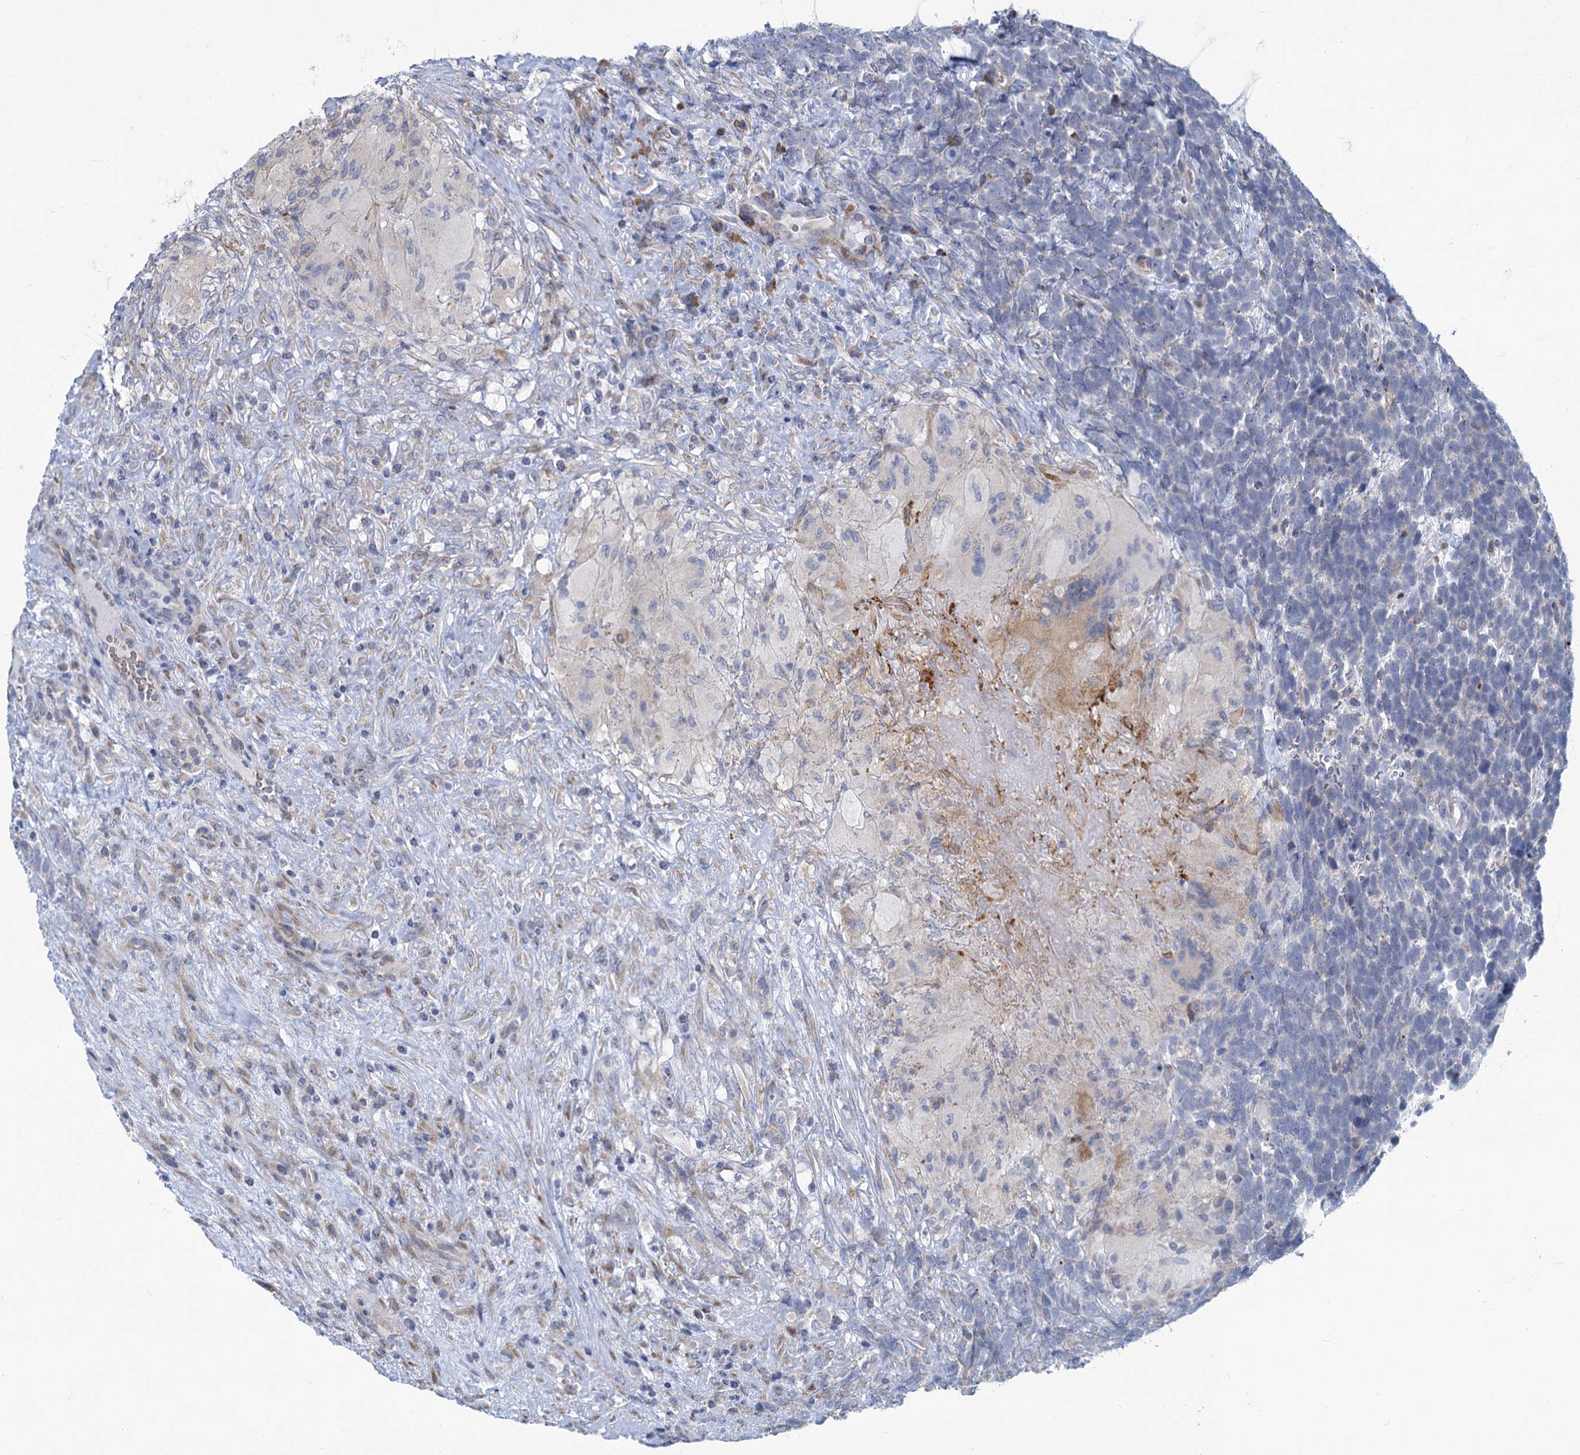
{"staining": {"intensity": "negative", "quantity": "none", "location": "none"}, "tissue": "urothelial cancer", "cell_type": "Tumor cells", "image_type": "cancer", "snomed": [{"axis": "morphology", "description": "Urothelial carcinoma, High grade"}, {"axis": "topography", "description": "Urinary bladder"}], "caption": "This is an IHC micrograph of urothelial carcinoma (high-grade). There is no positivity in tumor cells.", "gene": "PRSS35", "patient": {"sex": "female", "age": 82}}